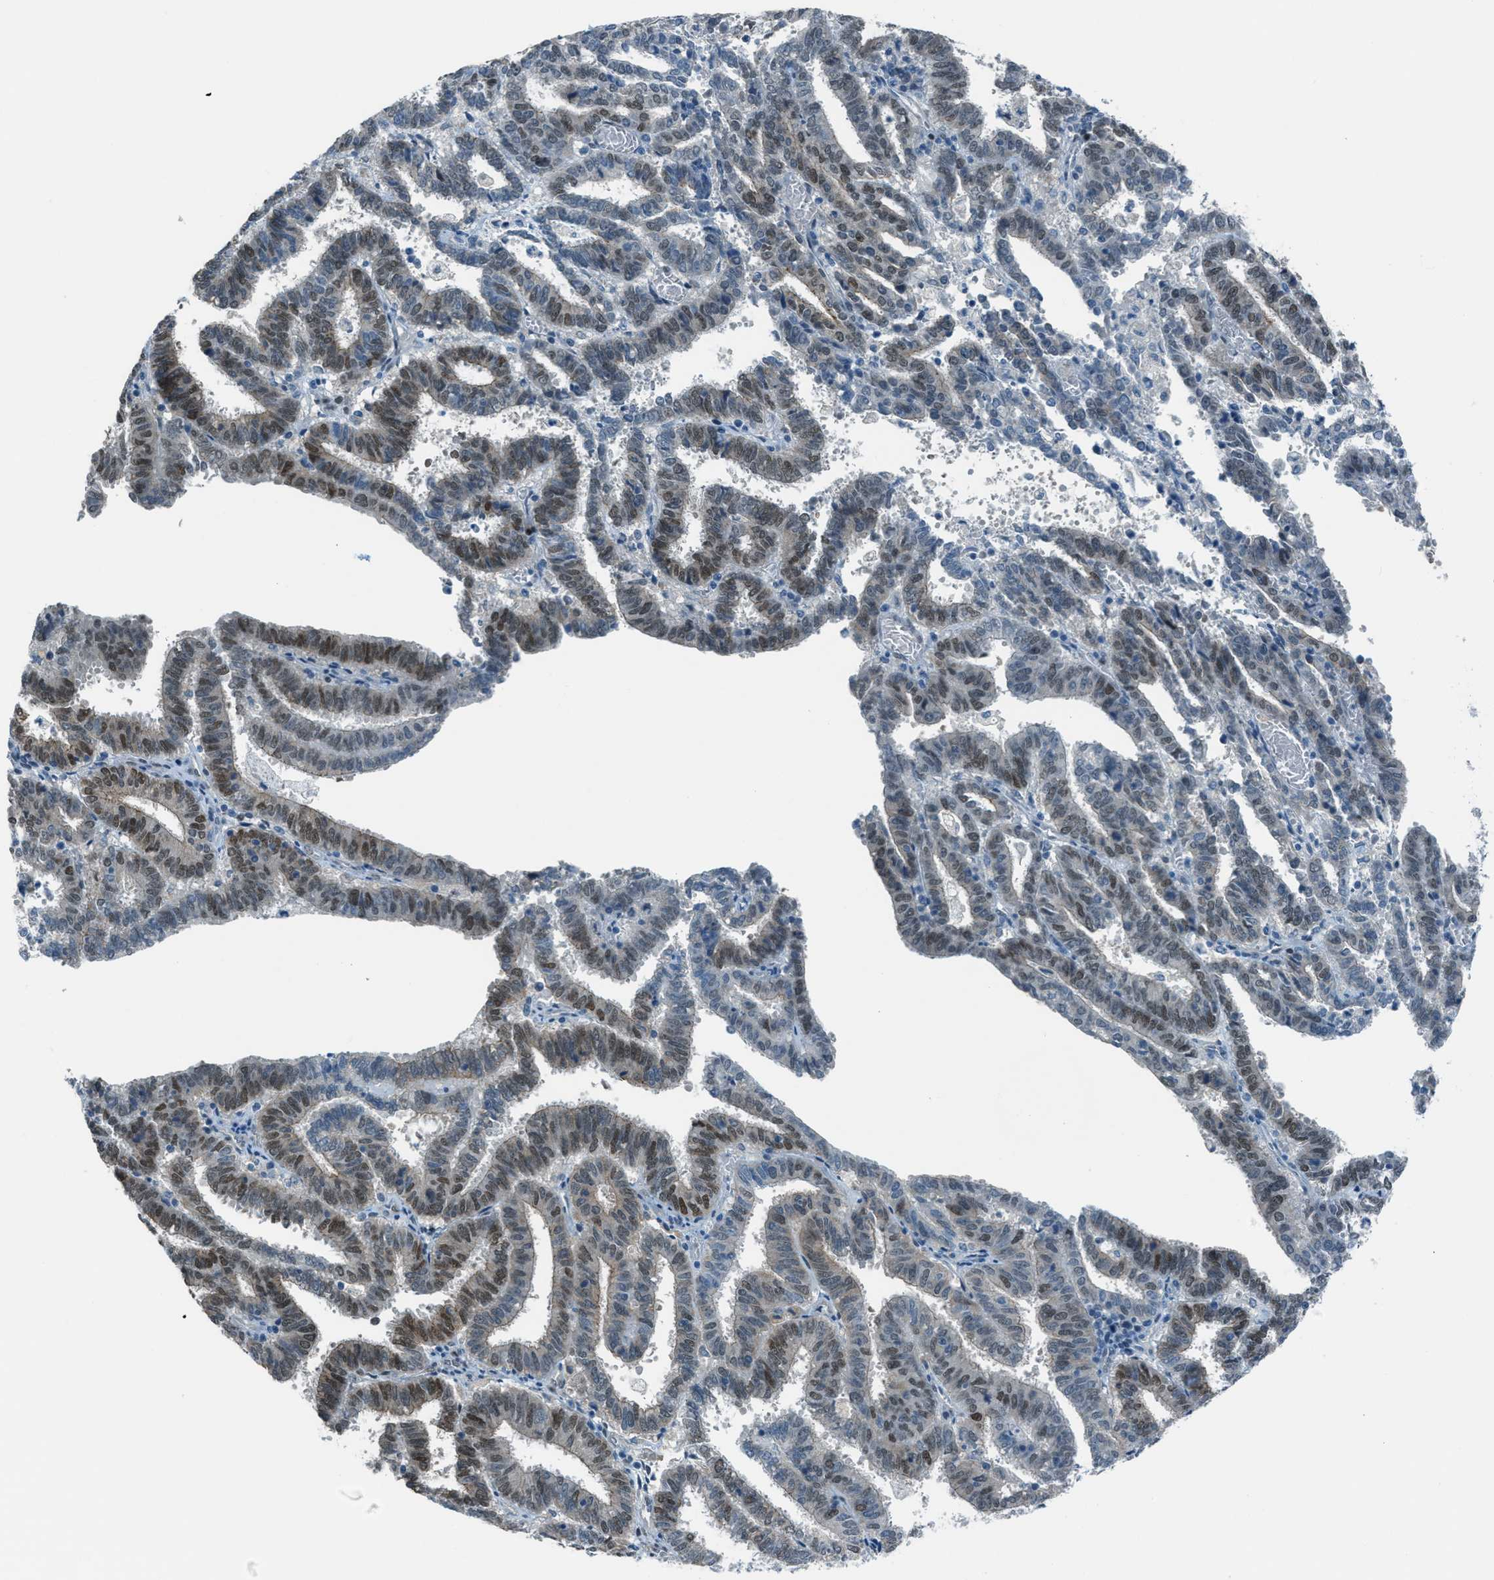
{"staining": {"intensity": "moderate", "quantity": "25%-75%", "location": "nuclear"}, "tissue": "endometrial cancer", "cell_type": "Tumor cells", "image_type": "cancer", "snomed": [{"axis": "morphology", "description": "Adenocarcinoma, NOS"}, {"axis": "topography", "description": "Uterus"}], "caption": "The histopathology image displays staining of endometrial adenocarcinoma, revealing moderate nuclear protein positivity (brown color) within tumor cells.", "gene": "TCF3", "patient": {"sex": "female", "age": 83}}